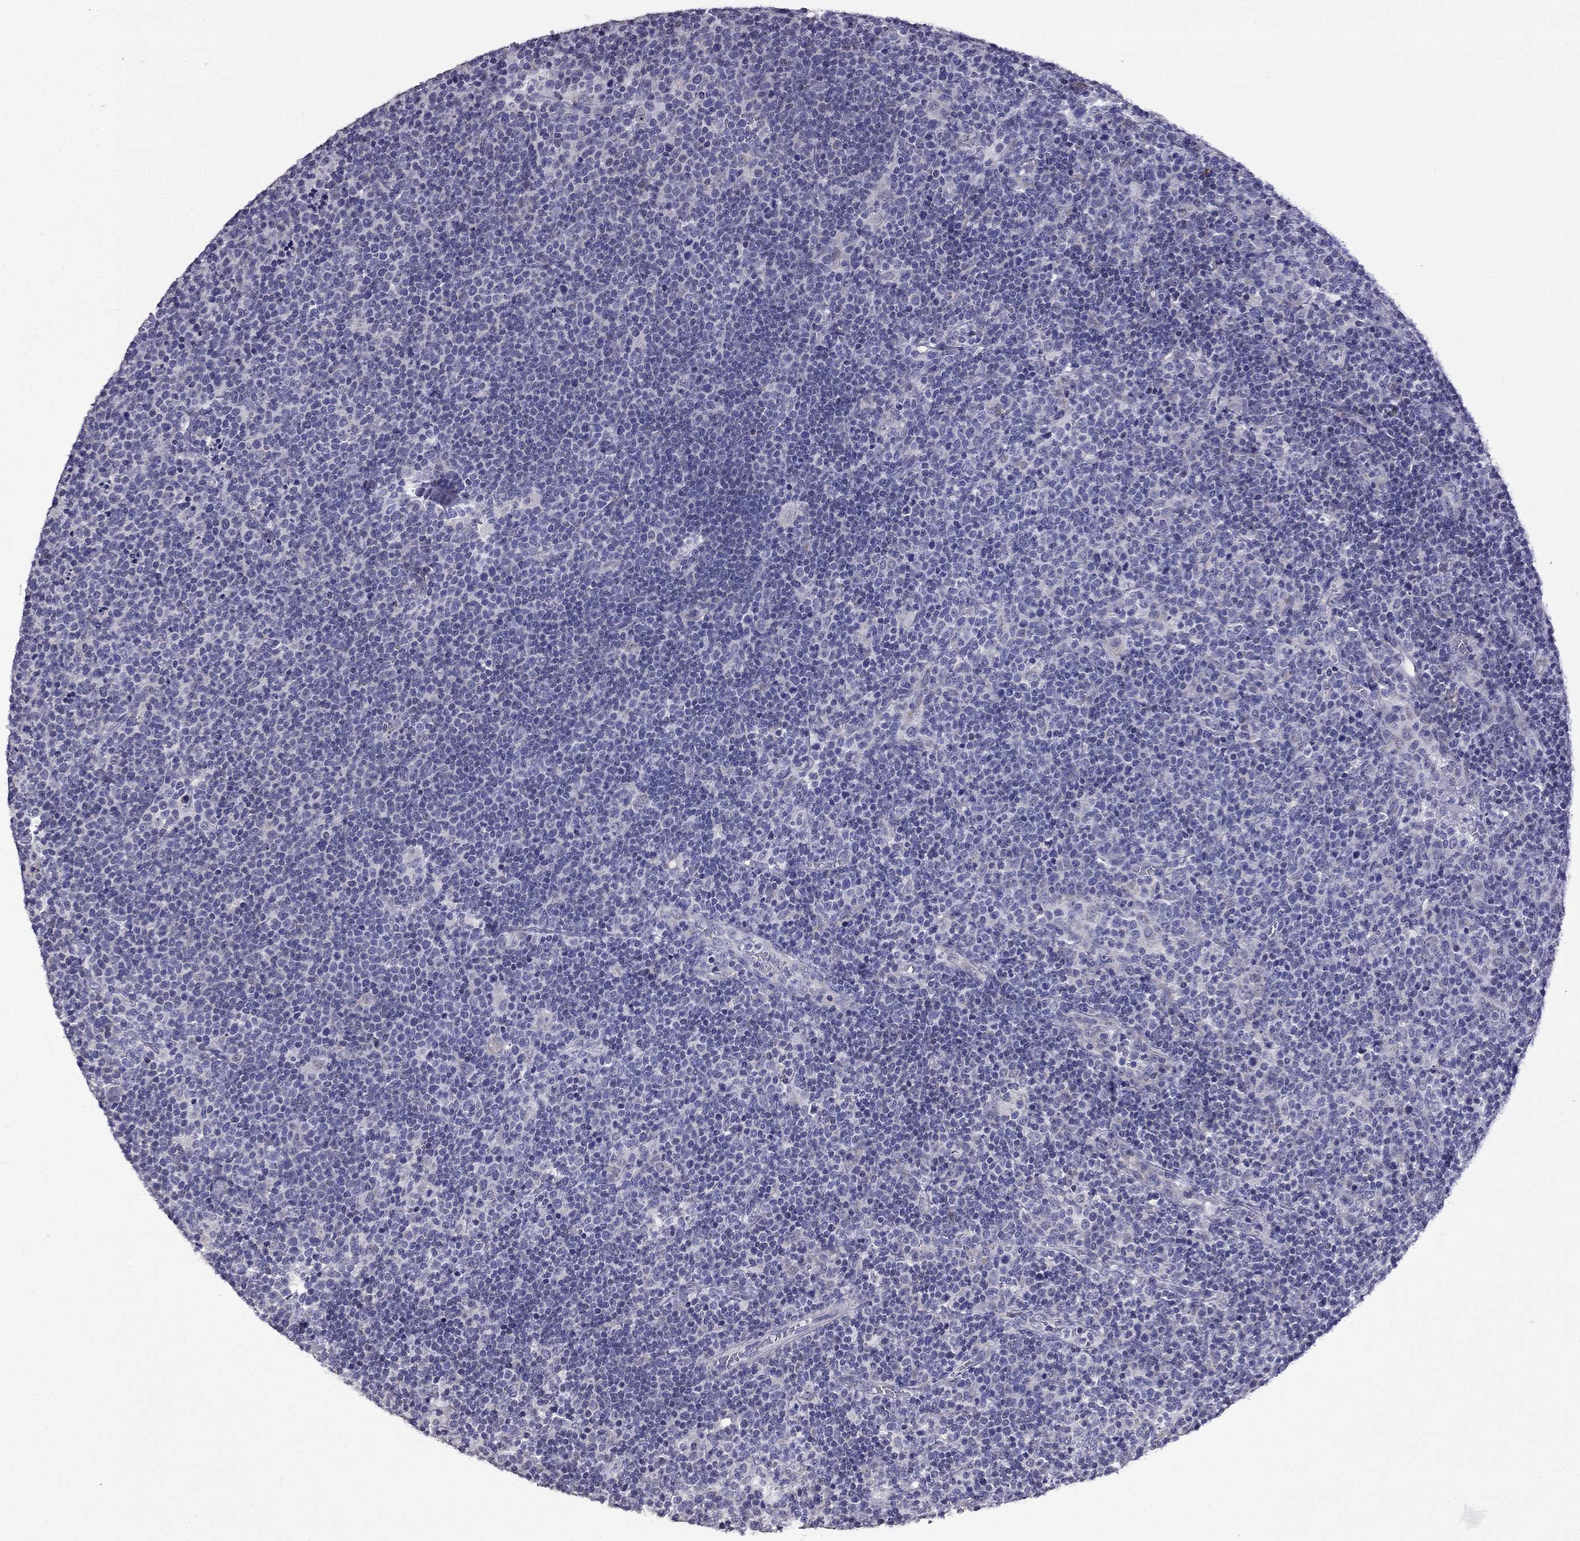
{"staining": {"intensity": "negative", "quantity": "none", "location": "none"}, "tissue": "lymphoma", "cell_type": "Tumor cells", "image_type": "cancer", "snomed": [{"axis": "morphology", "description": "Malignant lymphoma, non-Hodgkin's type, High grade"}, {"axis": "topography", "description": "Lymph node"}], "caption": "Human malignant lymphoma, non-Hodgkin's type (high-grade) stained for a protein using immunohistochemistry exhibits no expression in tumor cells.", "gene": "AK5", "patient": {"sex": "male", "age": 61}}